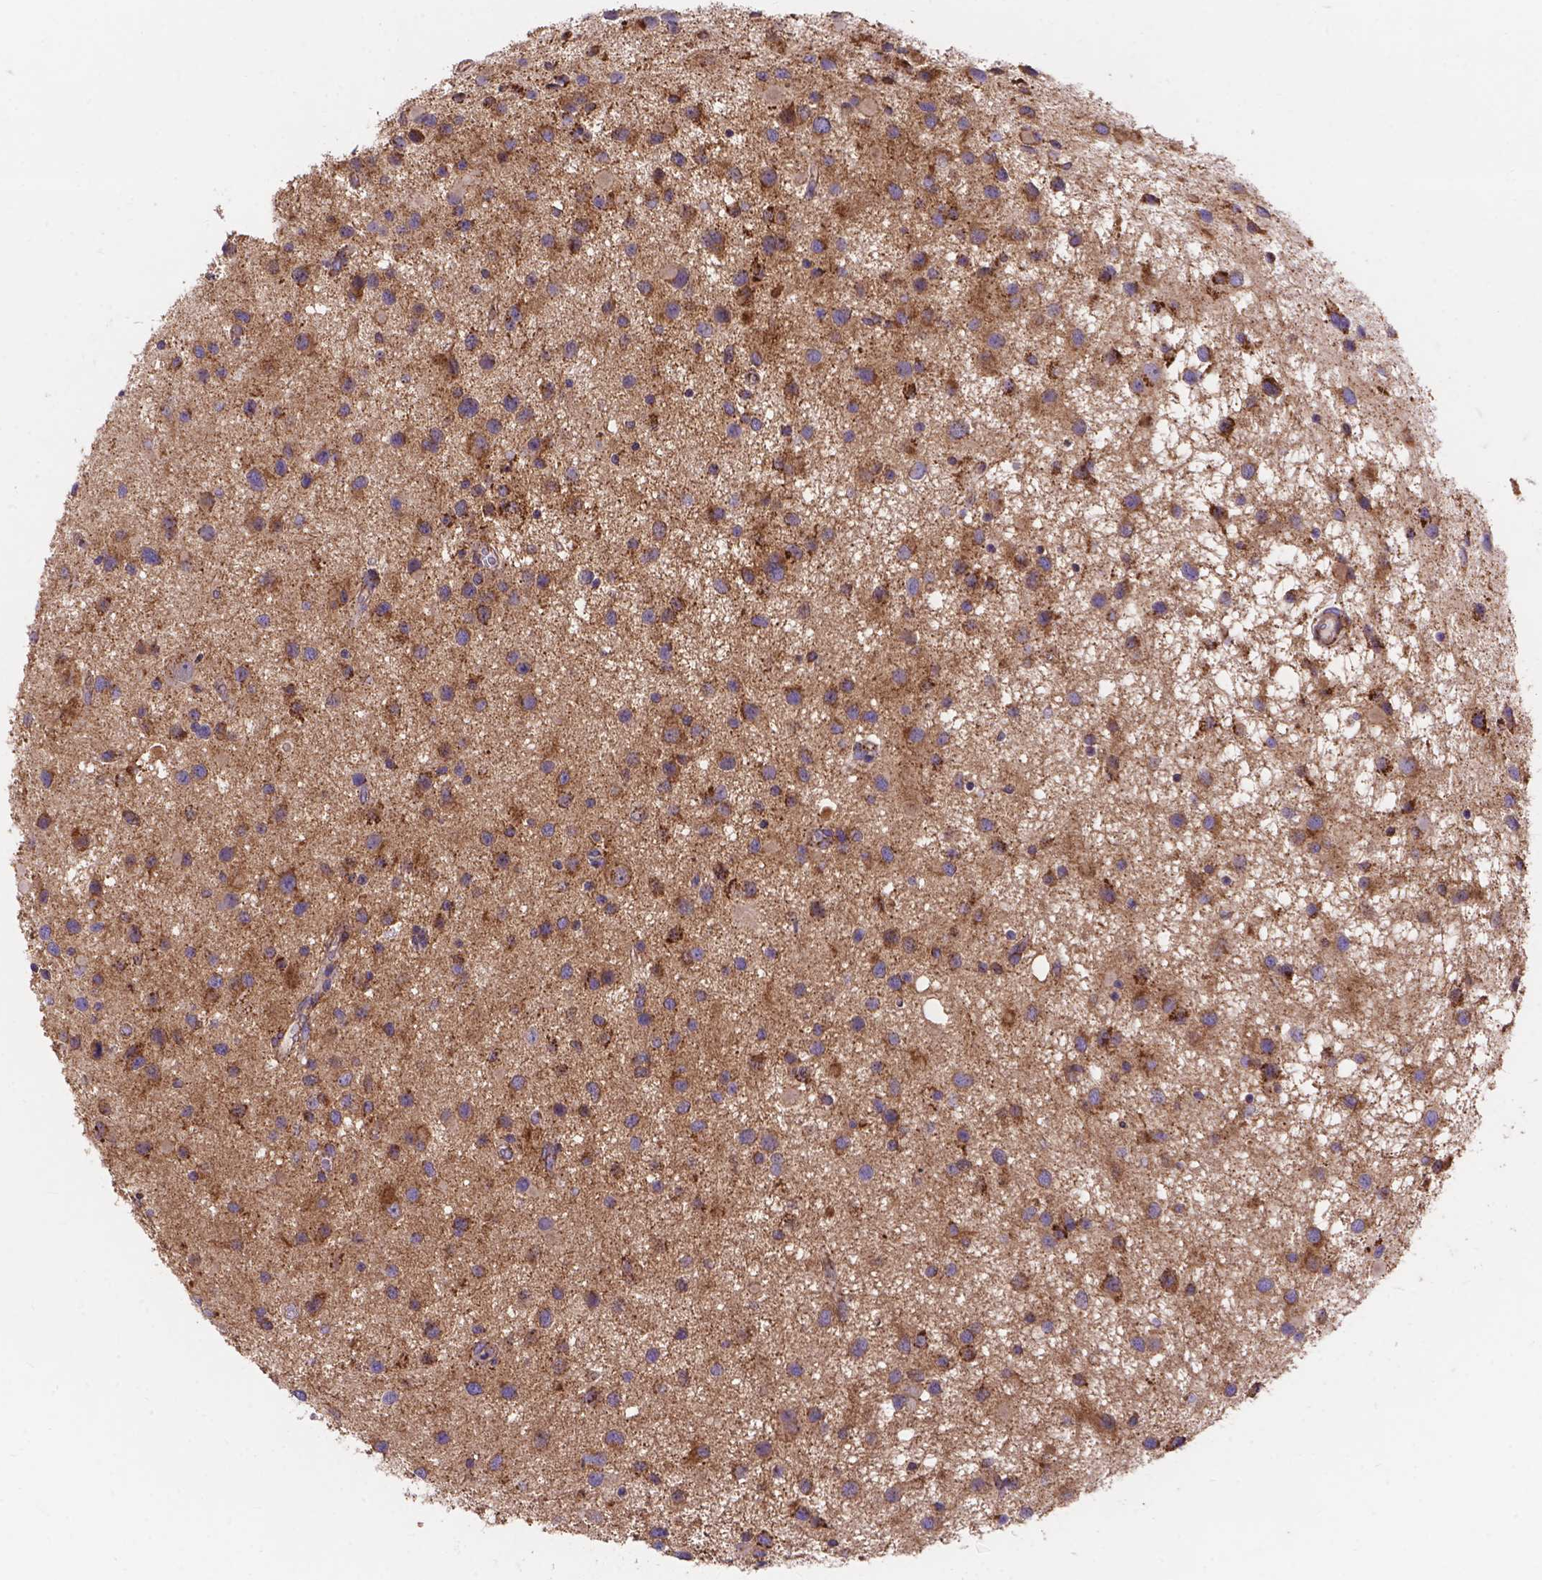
{"staining": {"intensity": "moderate", "quantity": ">75%", "location": "cytoplasmic/membranous"}, "tissue": "glioma", "cell_type": "Tumor cells", "image_type": "cancer", "snomed": [{"axis": "morphology", "description": "Glioma, malignant, Low grade"}, {"axis": "topography", "description": "Brain"}], "caption": "About >75% of tumor cells in glioma display moderate cytoplasmic/membranous protein staining as visualized by brown immunohistochemical staining.", "gene": "AK3", "patient": {"sex": "female", "age": 32}}